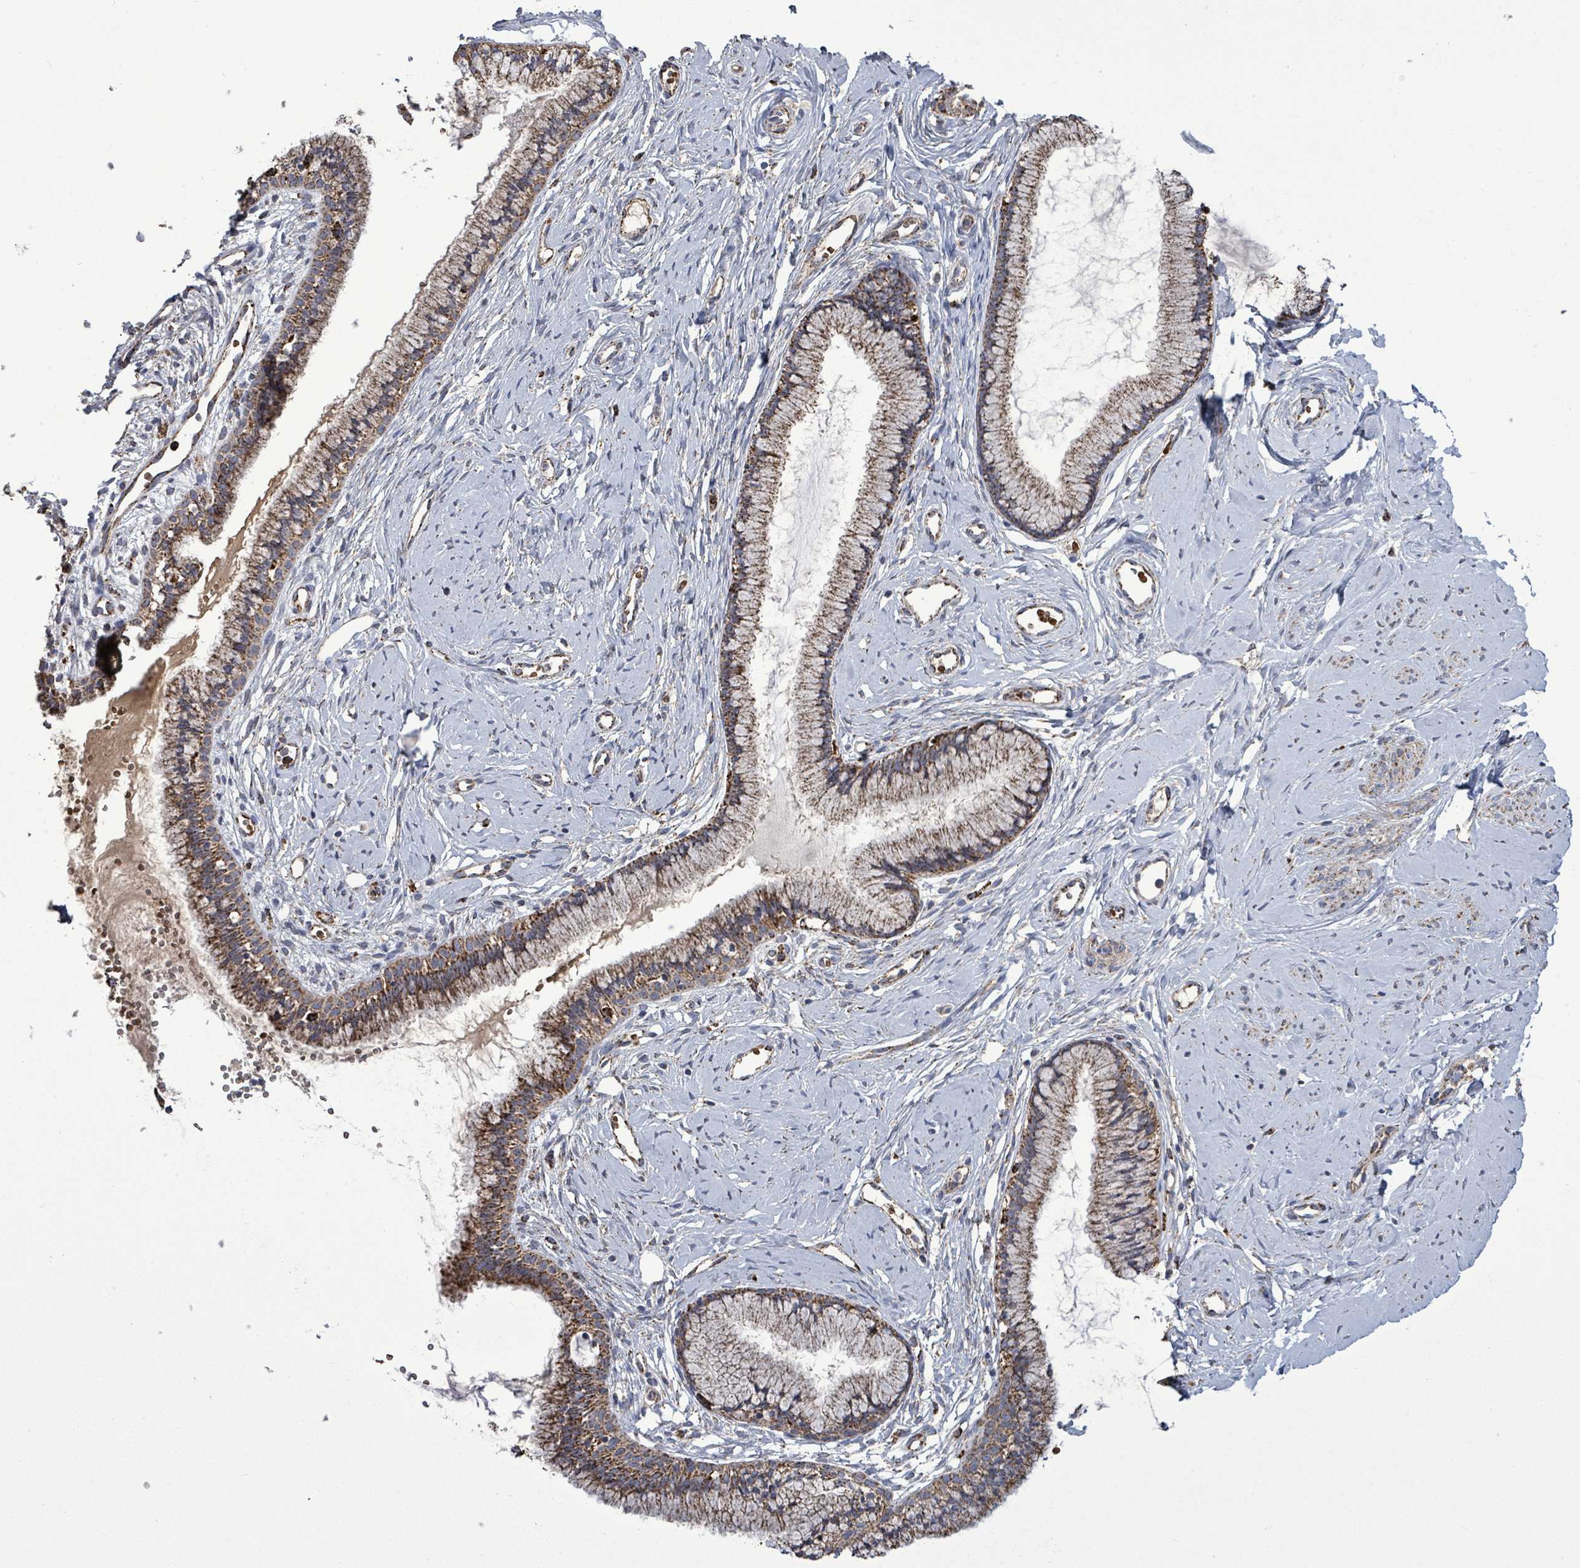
{"staining": {"intensity": "strong", "quantity": ">75%", "location": "cytoplasmic/membranous"}, "tissue": "cervix", "cell_type": "Glandular cells", "image_type": "normal", "snomed": [{"axis": "morphology", "description": "Normal tissue, NOS"}, {"axis": "topography", "description": "Cervix"}], "caption": "Immunohistochemical staining of benign human cervix displays >75% levels of strong cytoplasmic/membranous protein expression in approximately >75% of glandular cells. The staining was performed using DAB (3,3'-diaminobenzidine), with brown indicating positive protein expression. Nuclei are stained blue with hematoxylin.", "gene": "MTMR12", "patient": {"sex": "female", "age": 40}}